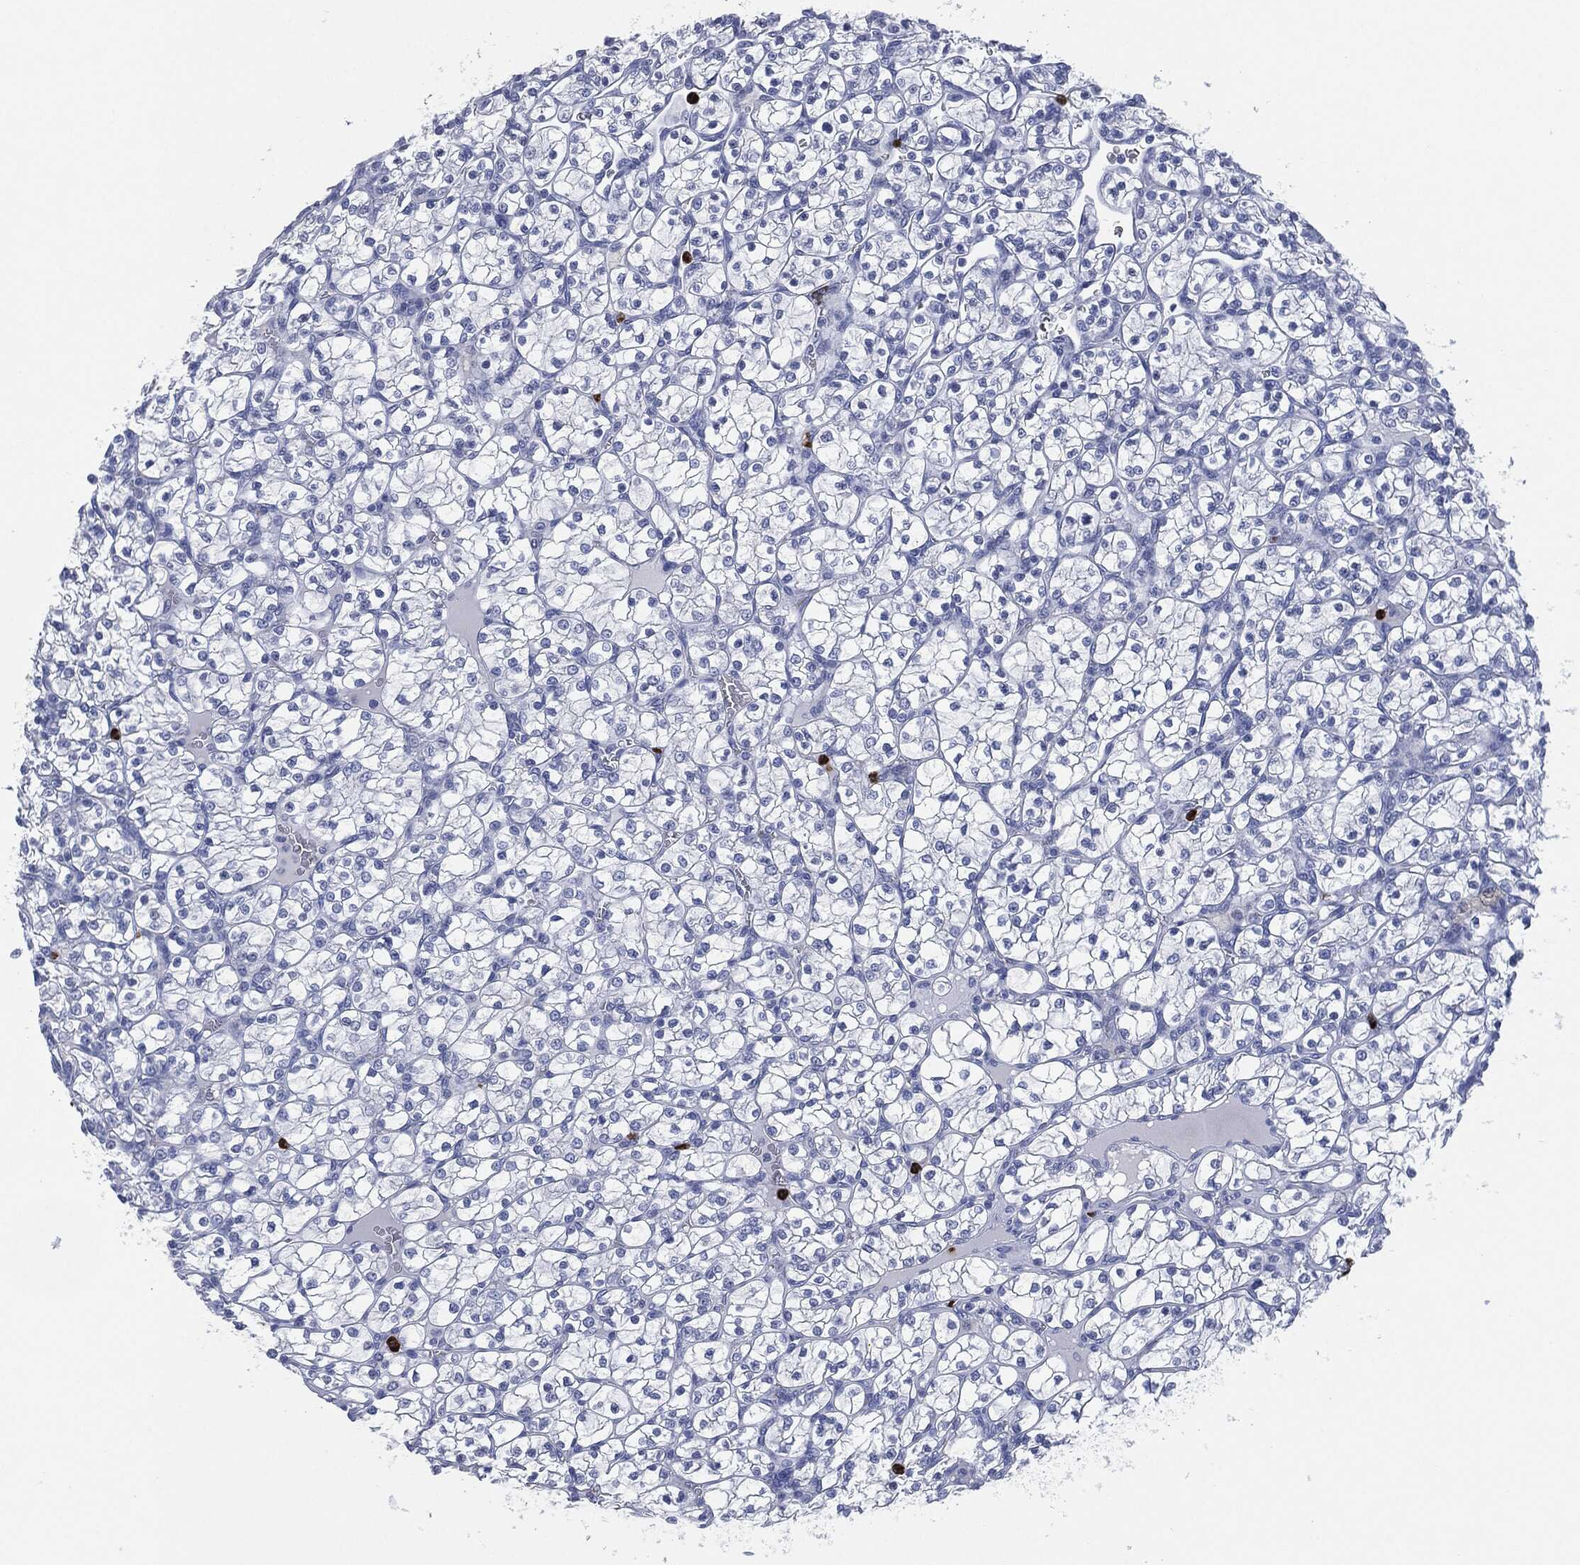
{"staining": {"intensity": "negative", "quantity": "none", "location": "none"}, "tissue": "renal cancer", "cell_type": "Tumor cells", "image_type": "cancer", "snomed": [{"axis": "morphology", "description": "Adenocarcinoma, NOS"}, {"axis": "topography", "description": "Kidney"}], "caption": "IHC image of renal adenocarcinoma stained for a protein (brown), which exhibits no expression in tumor cells.", "gene": "CEACAM8", "patient": {"sex": "female", "age": 89}}